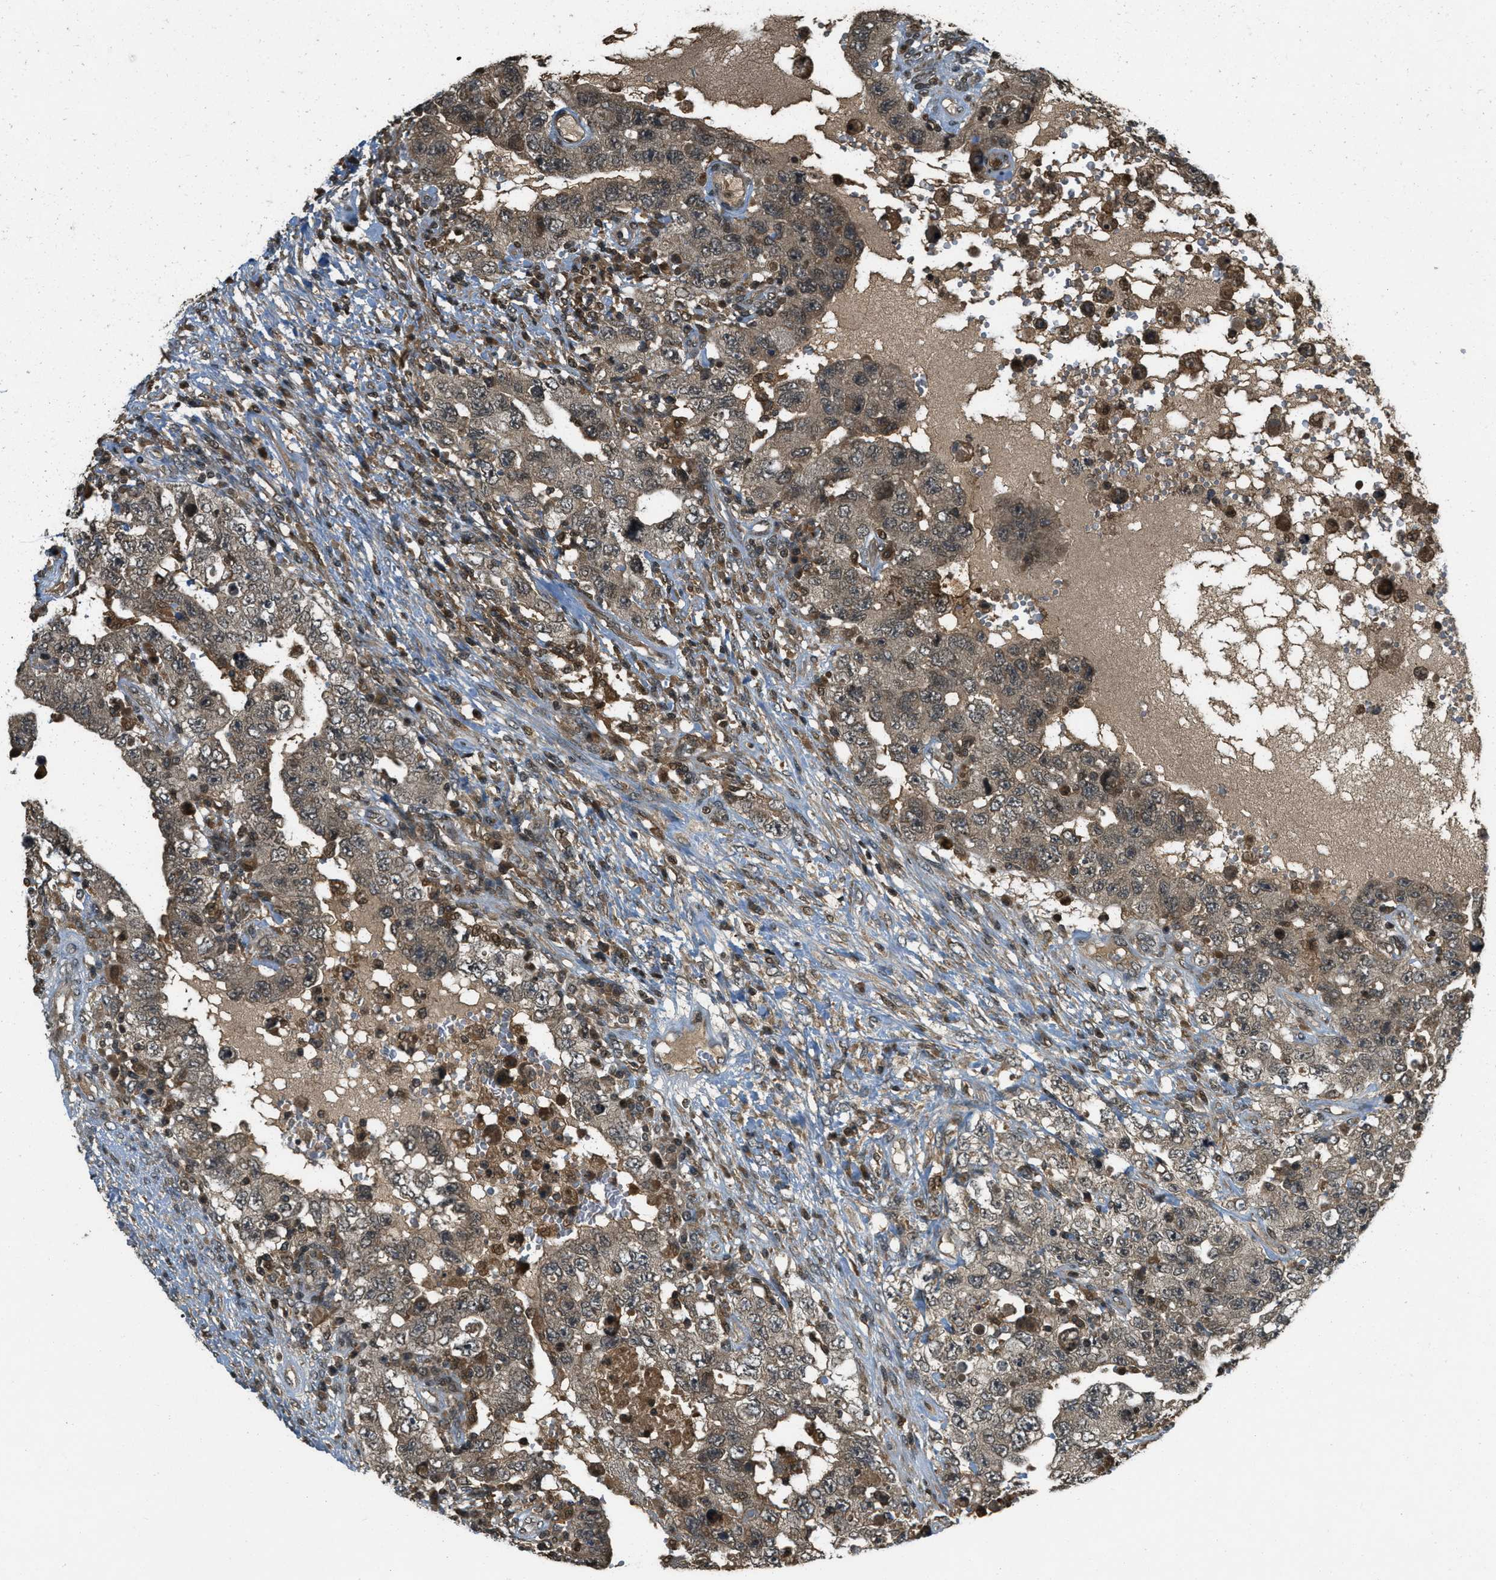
{"staining": {"intensity": "moderate", "quantity": ">75%", "location": "cytoplasmic/membranous"}, "tissue": "testis cancer", "cell_type": "Tumor cells", "image_type": "cancer", "snomed": [{"axis": "morphology", "description": "Carcinoma, Embryonal, NOS"}, {"axis": "topography", "description": "Testis"}], "caption": "Testis cancer (embryonal carcinoma) tissue reveals moderate cytoplasmic/membranous expression in approximately >75% of tumor cells", "gene": "ATG7", "patient": {"sex": "male", "age": 26}}